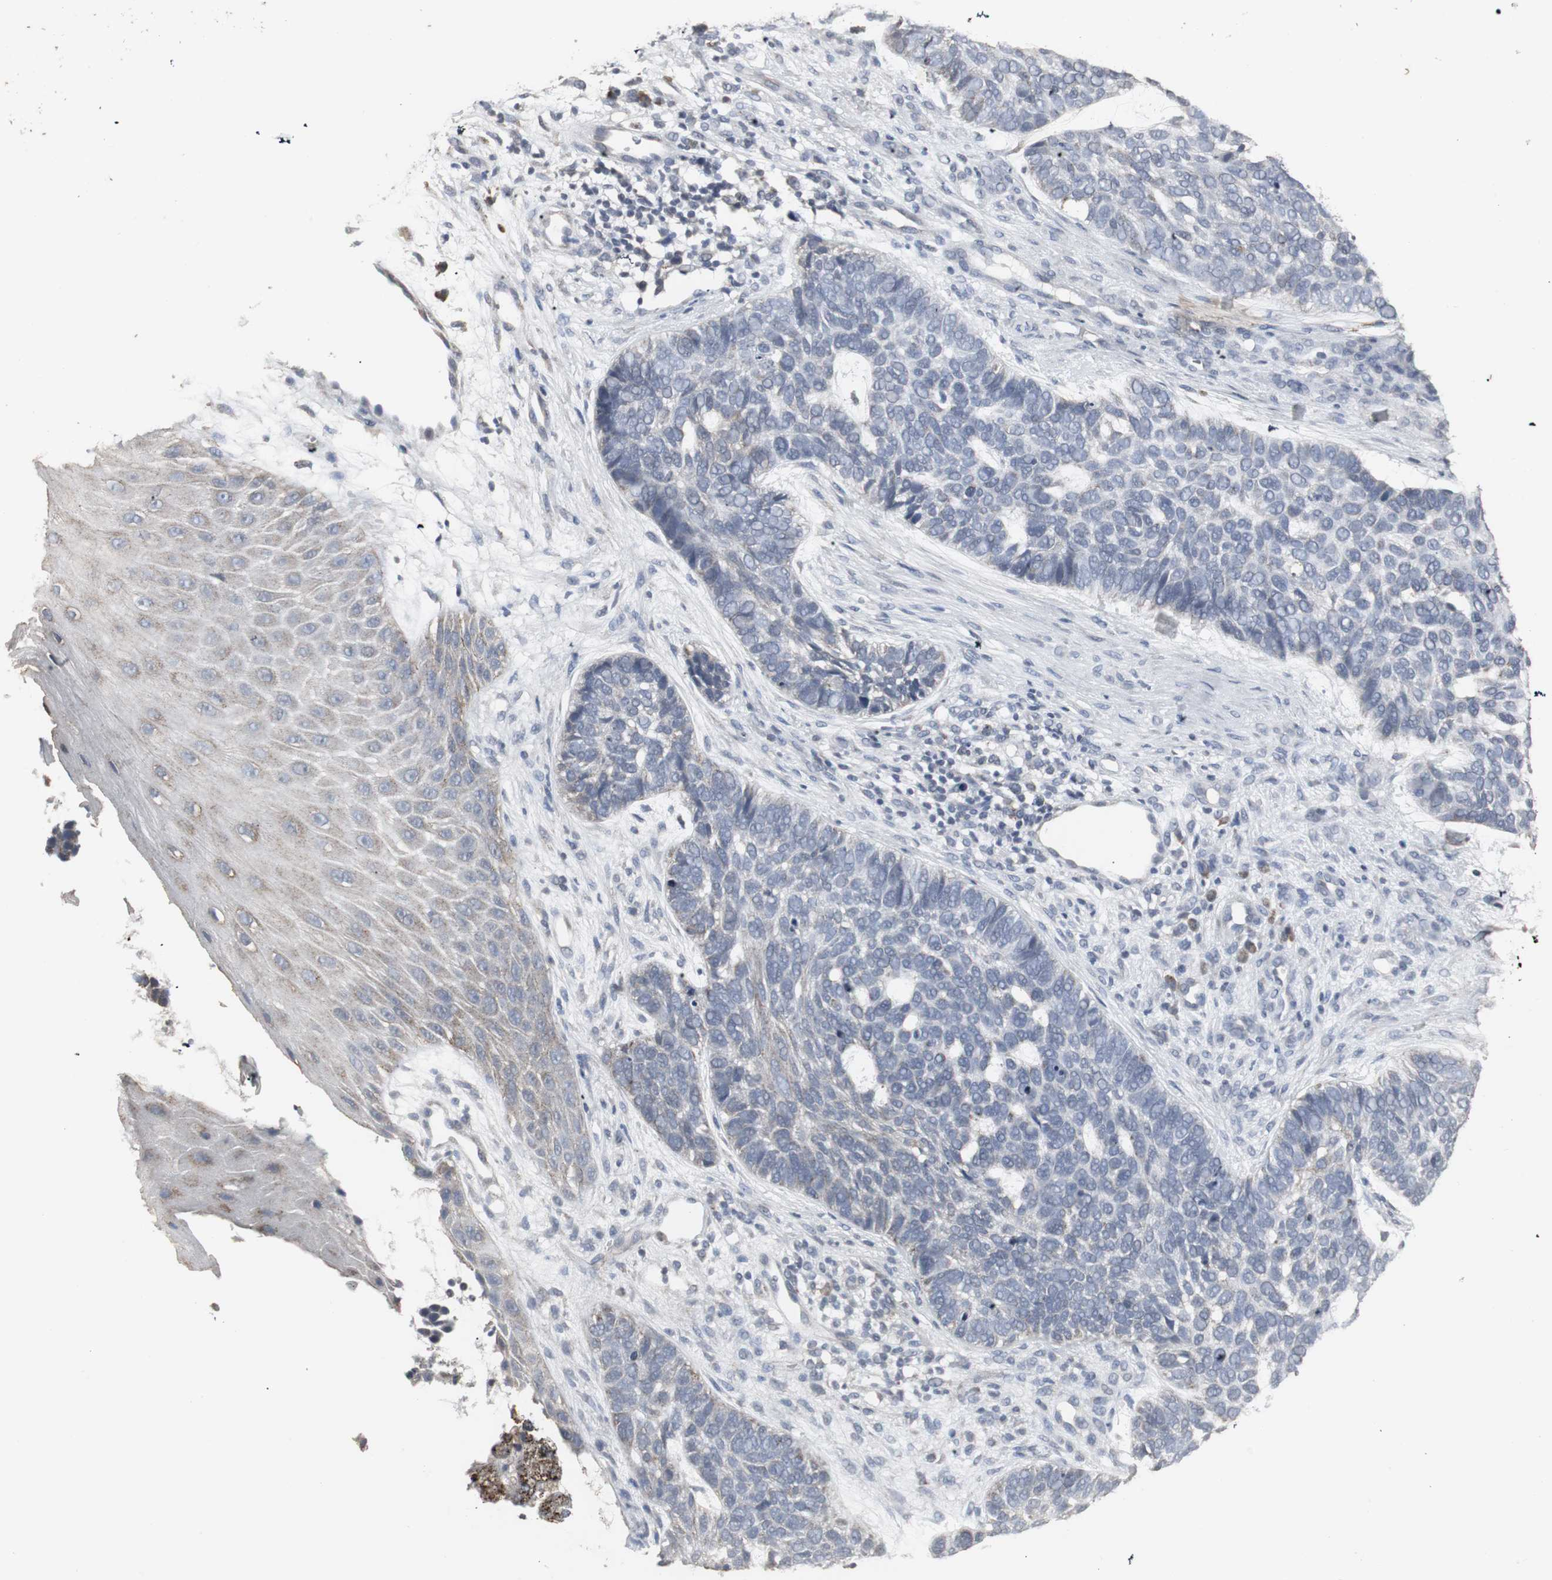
{"staining": {"intensity": "negative", "quantity": "none", "location": "none"}, "tissue": "skin cancer", "cell_type": "Tumor cells", "image_type": "cancer", "snomed": [{"axis": "morphology", "description": "Basal cell carcinoma"}, {"axis": "topography", "description": "Skin"}], "caption": "Human skin cancer stained for a protein using immunohistochemistry (IHC) exhibits no positivity in tumor cells.", "gene": "ACAA1", "patient": {"sex": "male", "age": 87}}